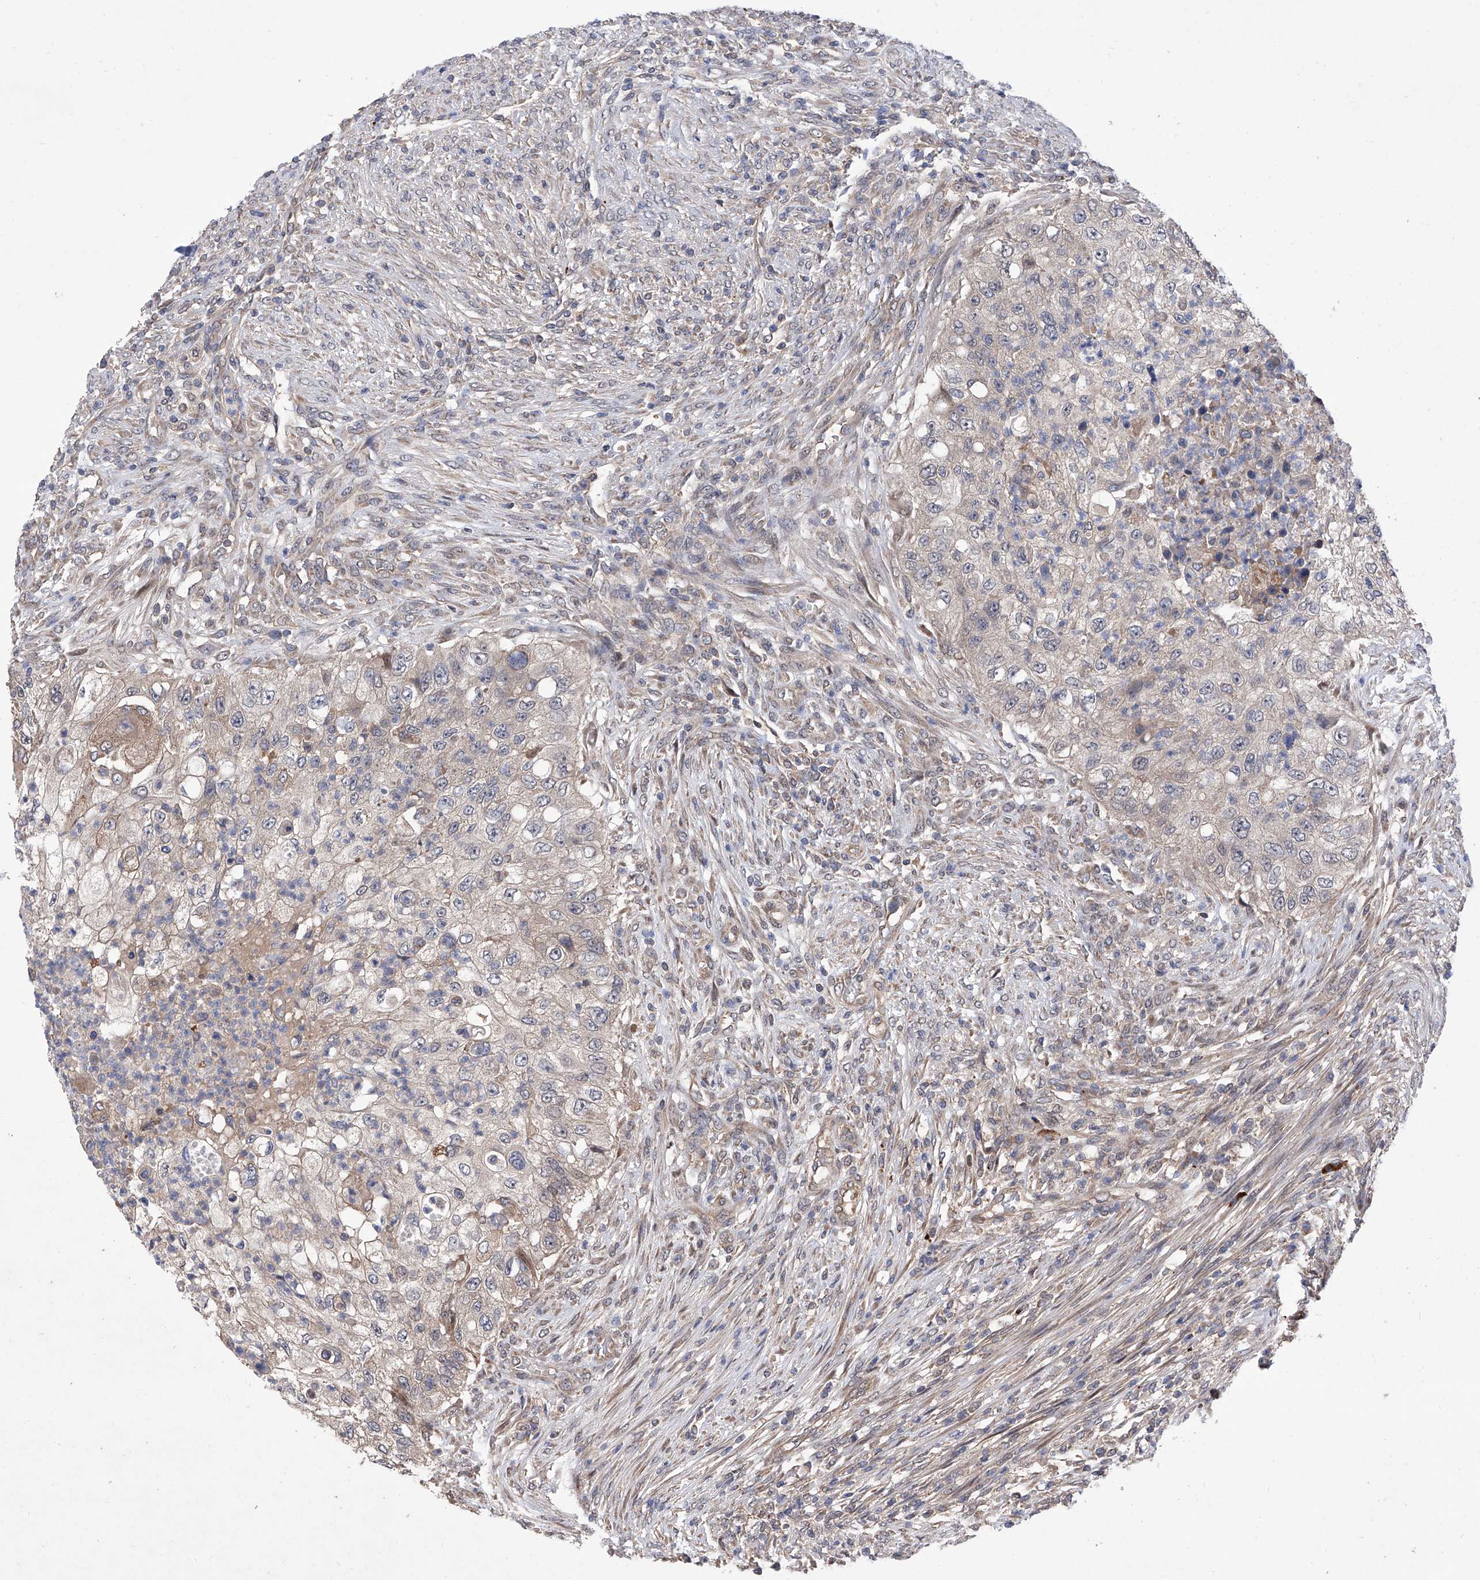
{"staining": {"intensity": "weak", "quantity": "<25%", "location": "cytoplasmic/membranous"}, "tissue": "urothelial cancer", "cell_type": "Tumor cells", "image_type": "cancer", "snomed": [{"axis": "morphology", "description": "Urothelial carcinoma, High grade"}, {"axis": "topography", "description": "Urinary bladder"}], "caption": "IHC of human urothelial carcinoma (high-grade) reveals no expression in tumor cells.", "gene": "USP45", "patient": {"sex": "female", "age": 60}}